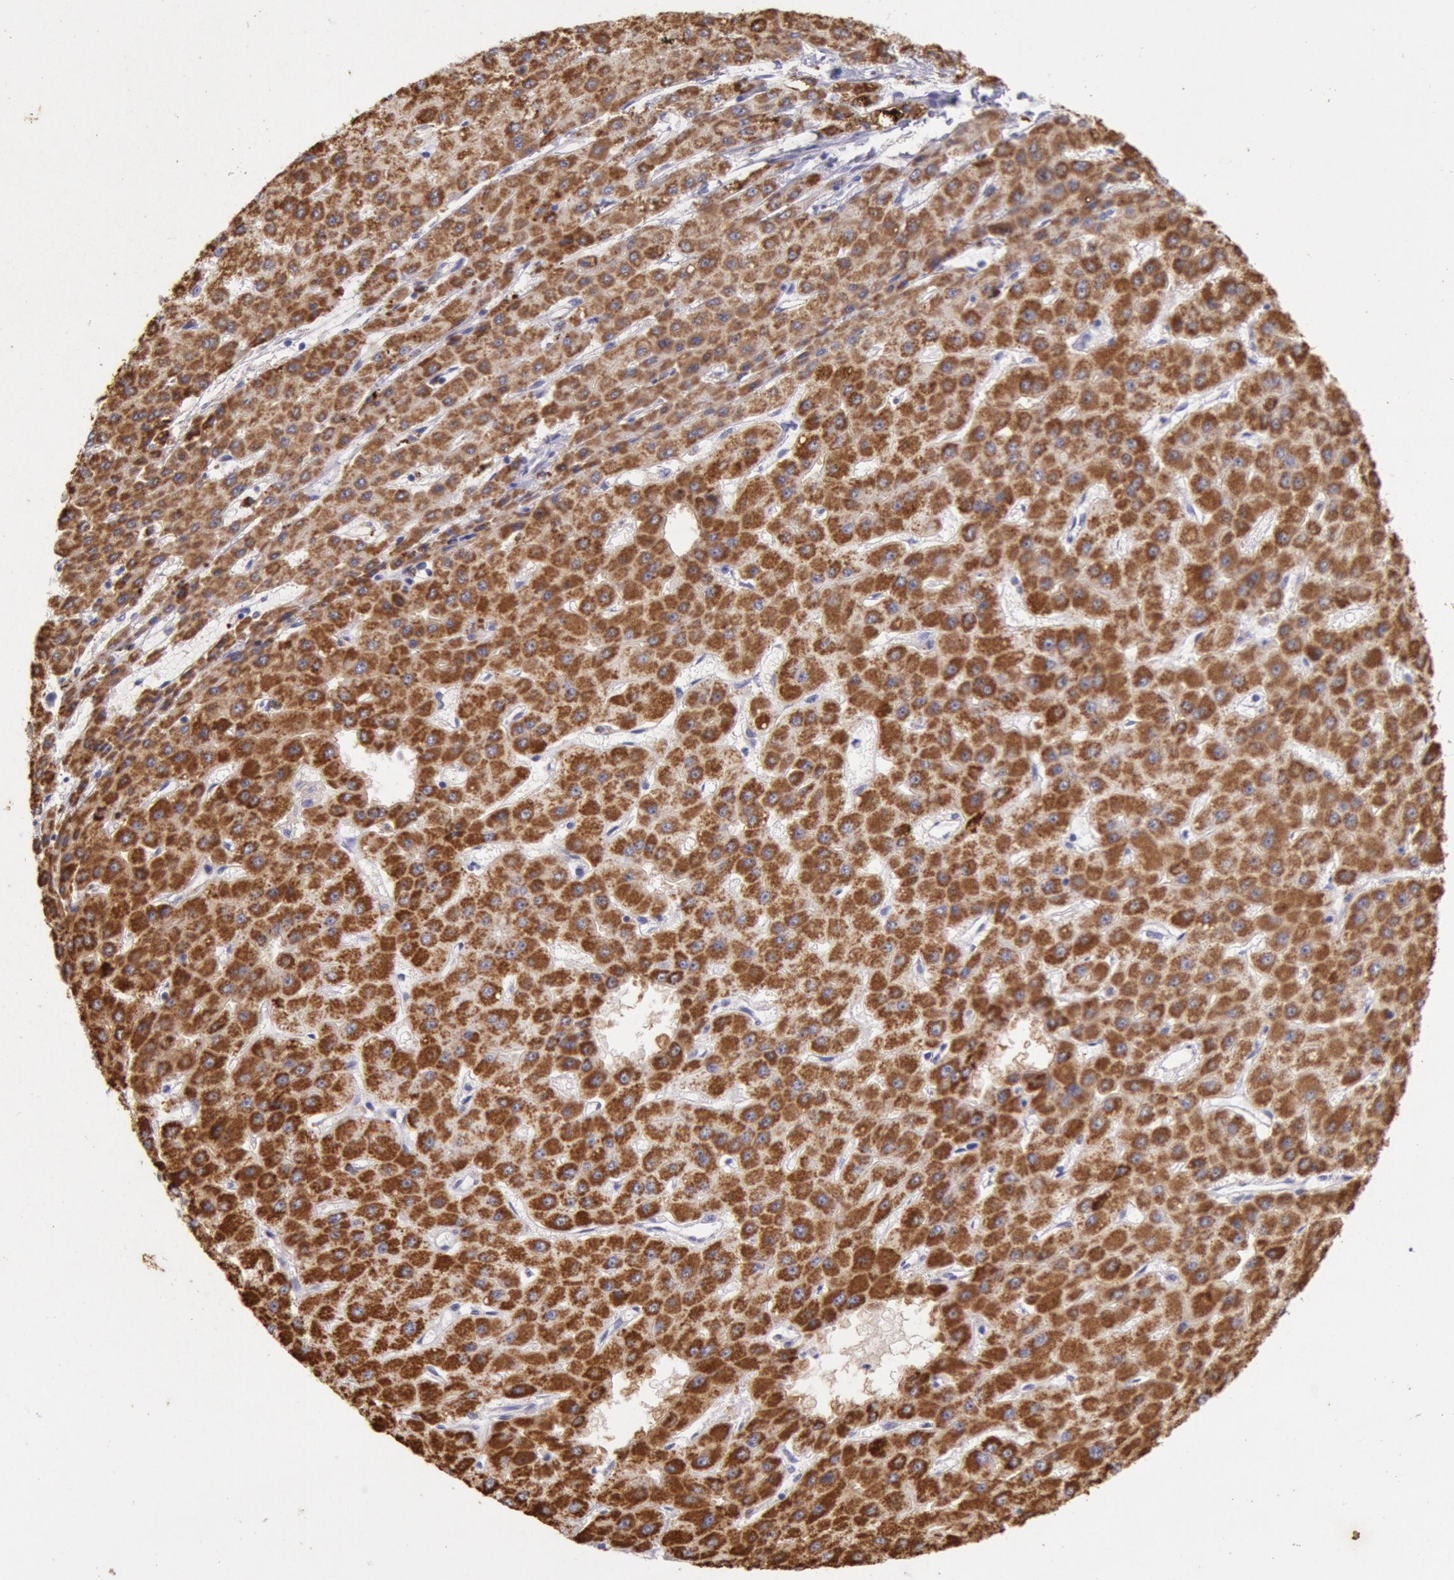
{"staining": {"intensity": "strong", "quantity": ">75%", "location": "cytoplasmic/membranous,nuclear"}, "tissue": "liver cancer", "cell_type": "Tumor cells", "image_type": "cancer", "snomed": [{"axis": "morphology", "description": "Carcinoma, Hepatocellular, NOS"}, {"axis": "topography", "description": "Liver"}], "caption": "Brown immunohistochemical staining in human liver cancer reveals strong cytoplasmic/membranous and nuclear positivity in about >75% of tumor cells.", "gene": "FRMD6", "patient": {"sex": "female", "age": 52}}